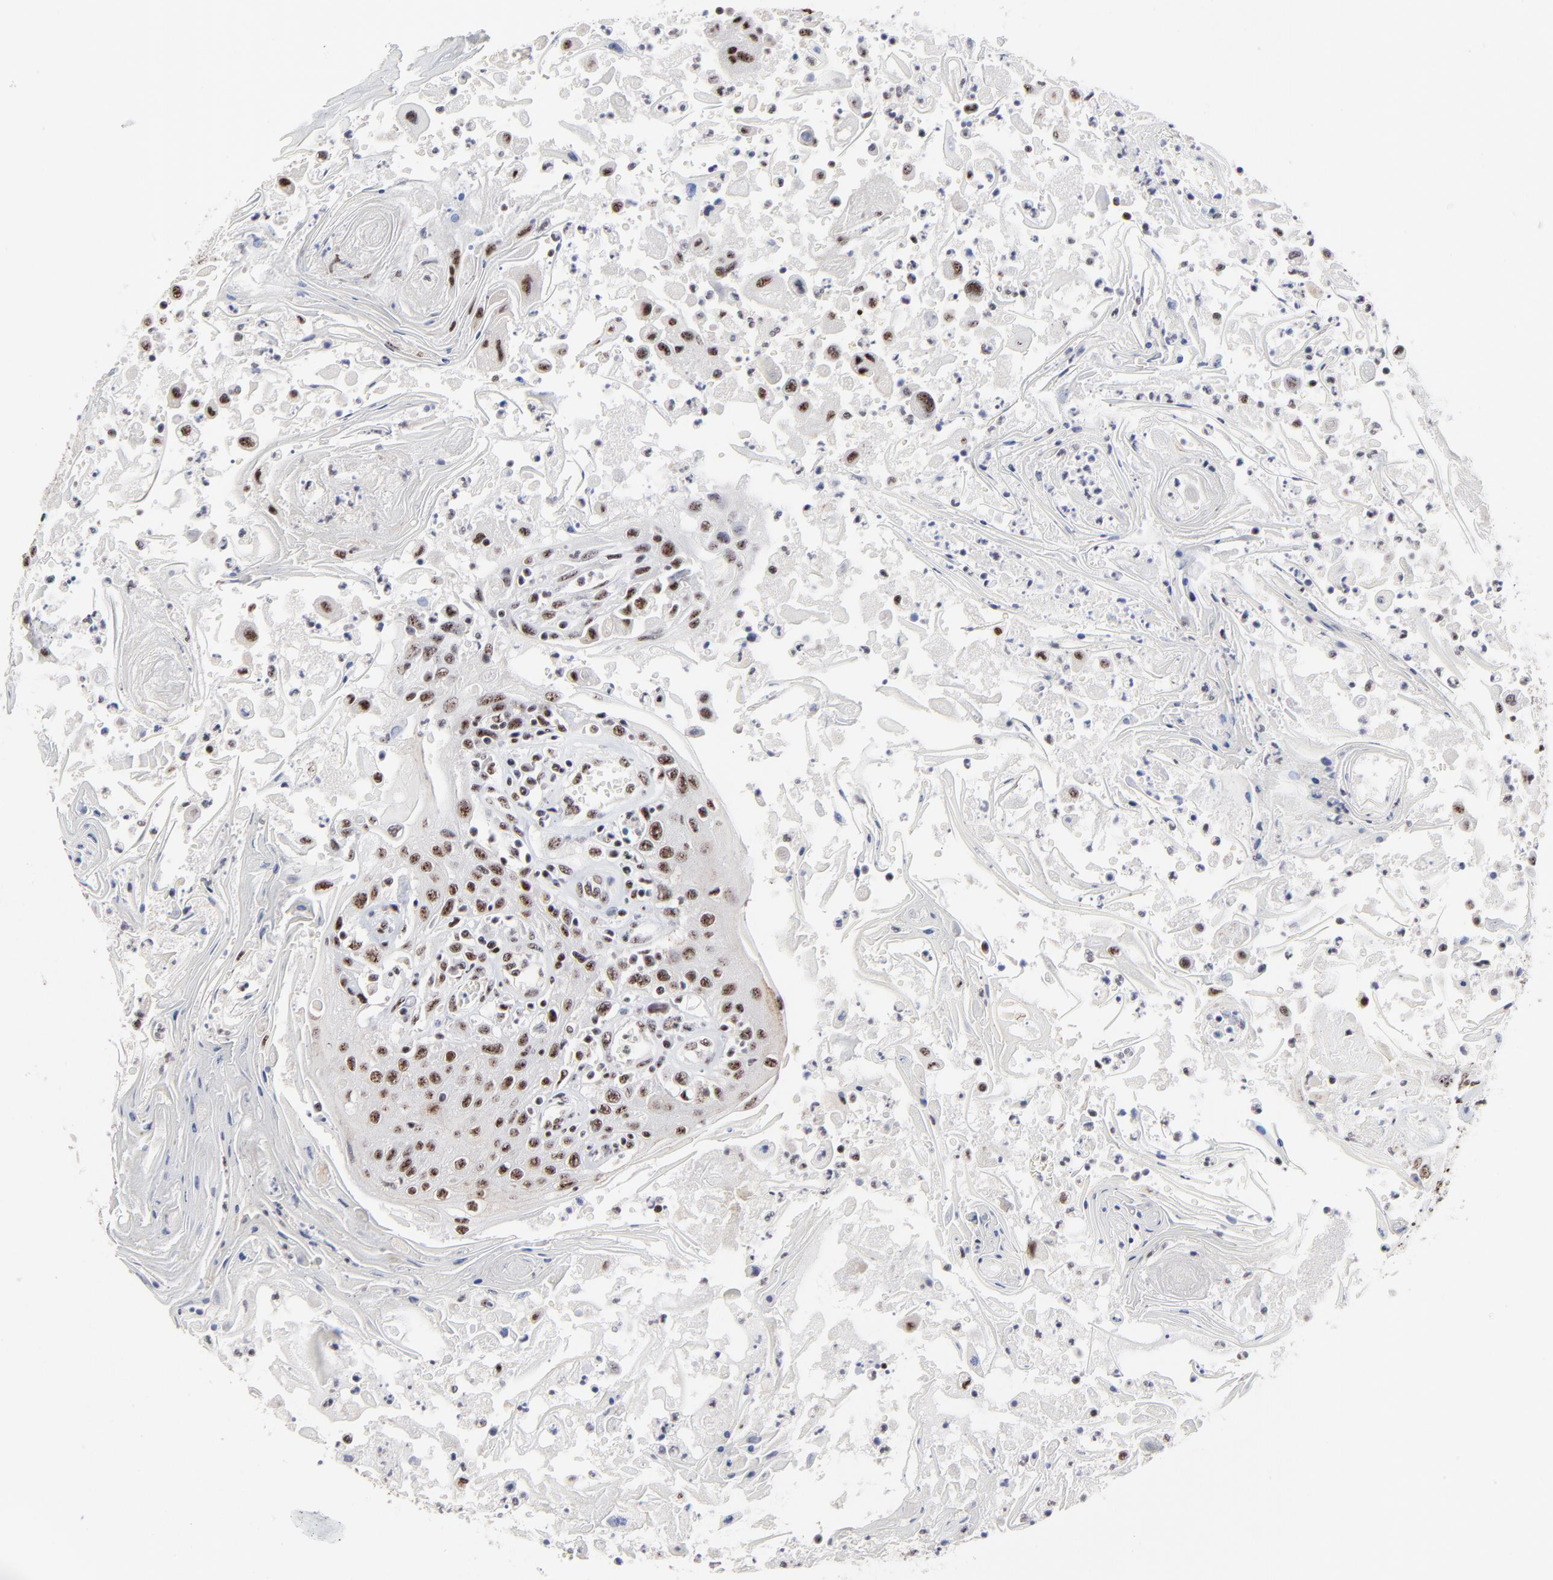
{"staining": {"intensity": "moderate", "quantity": ">75%", "location": "nuclear"}, "tissue": "head and neck cancer", "cell_type": "Tumor cells", "image_type": "cancer", "snomed": [{"axis": "morphology", "description": "Squamous cell carcinoma, NOS"}, {"axis": "topography", "description": "Oral tissue"}, {"axis": "topography", "description": "Head-Neck"}], "caption": "DAB immunohistochemical staining of head and neck cancer displays moderate nuclear protein staining in about >75% of tumor cells.", "gene": "MBD4", "patient": {"sex": "female", "age": 76}}